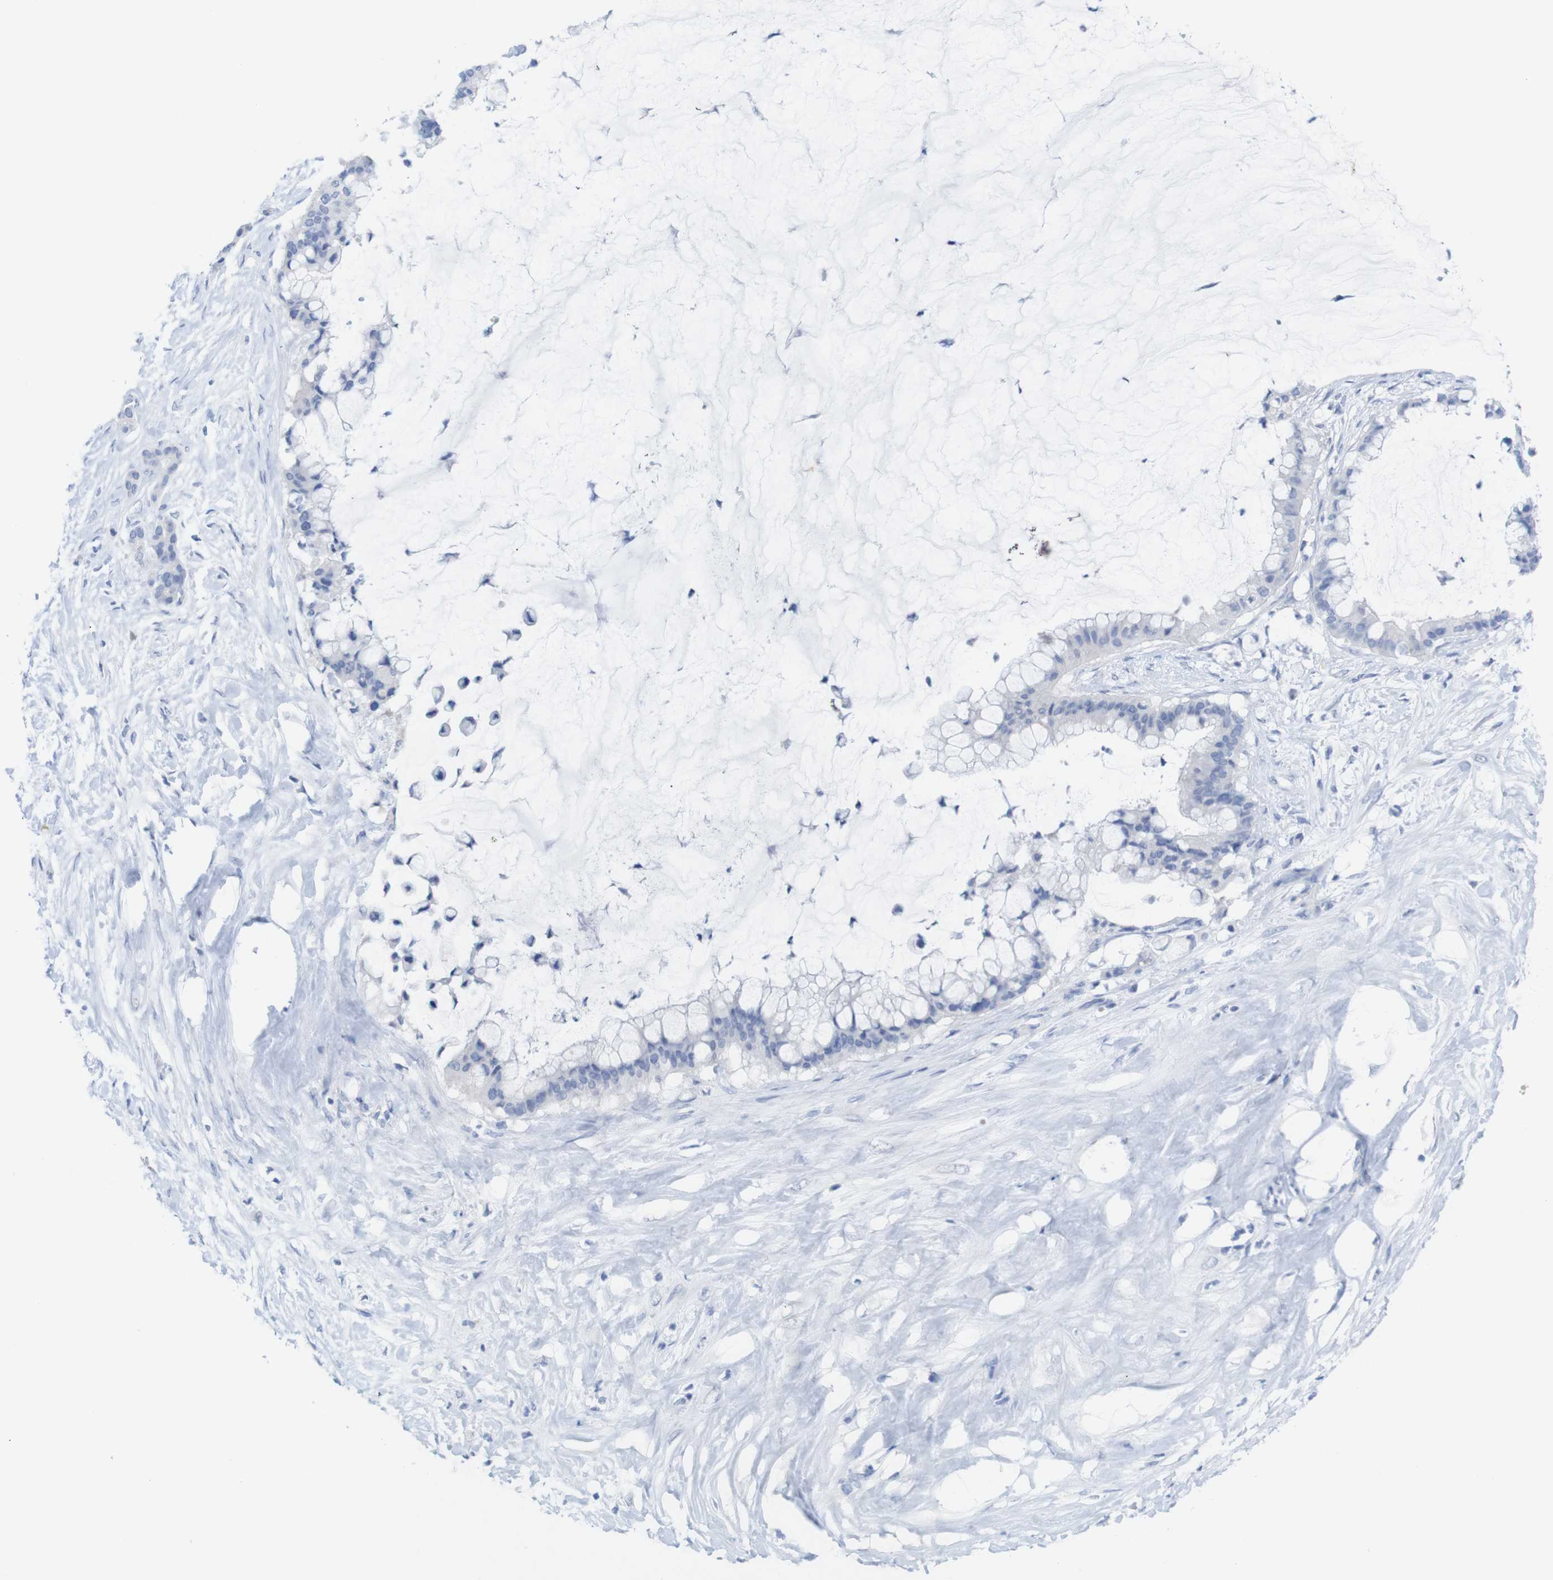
{"staining": {"intensity": "negative", "quantity": "none", "location": "none"}, "tissue": "pancreatic cancer", "cell_type": "Tumor cells", "image_type": "cancer", "snomed": [{"axis": "morphology", "description": "Adenocarcinoma, NOS"}, {"axis": "topography", "description": "Pancreas"}], "caption": "Adenocarcinoma (pancreatic) was stained to show a protein in brown. There is no significant staining in tumor cells.", "gene": "PNMA1", "patient": {"sex": "male", "age": 41}}